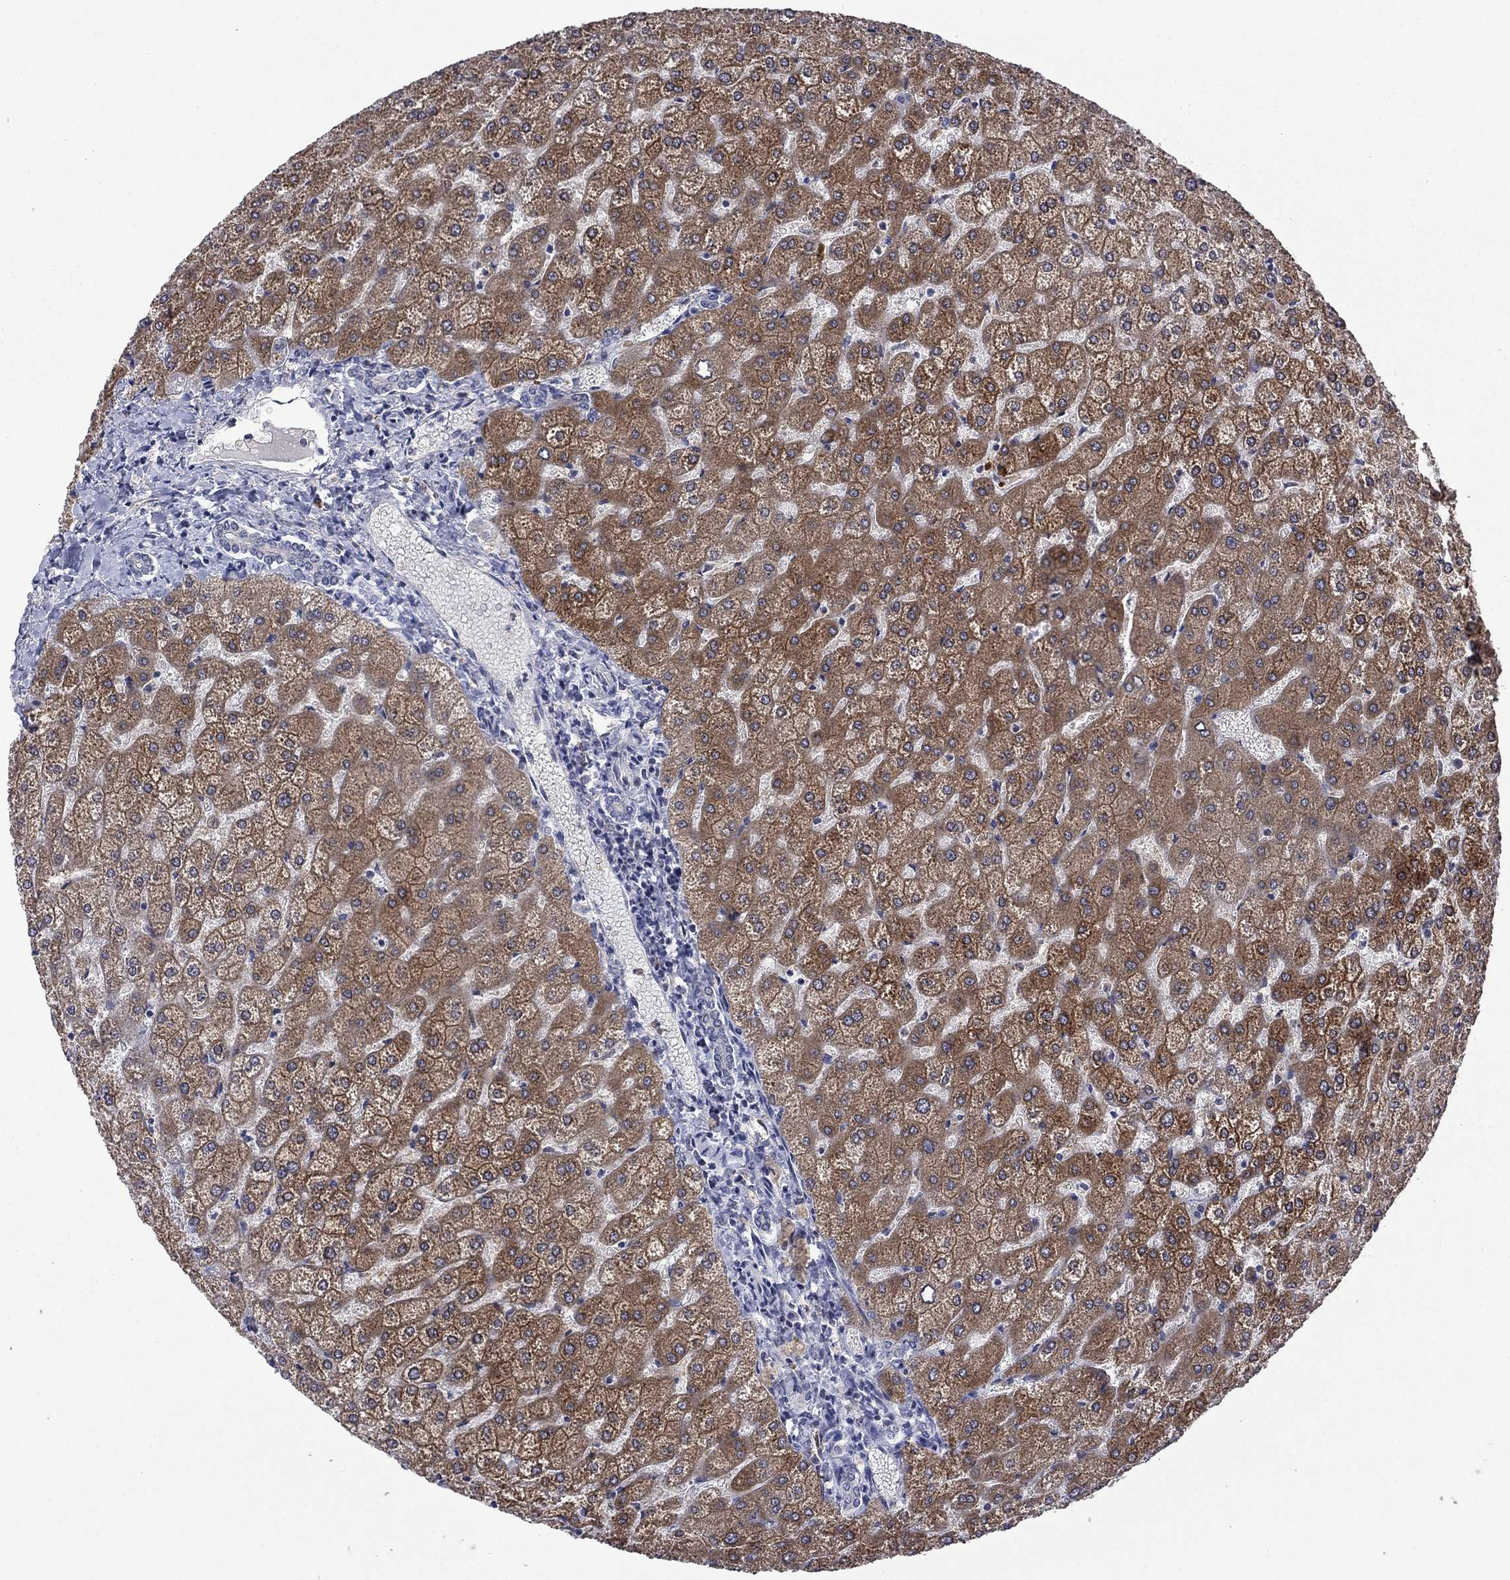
{"staining": {"intensity": "negative", "quantity": "none", "location": "none"}, "tissue": "liver", "cell_type": "Cholangiocytes", "image_type": "normal", "snomed": [{"axis": "morphology", "description": "Normal tissue, NOS"}, {"axis": "topography", "description": "Liver"}], "caption": "Protein analysis of normal liver exhibits no significant staining in cholangiocytes.", "gene": "AGL", "patient": {"sex": "female", "age": 32}}